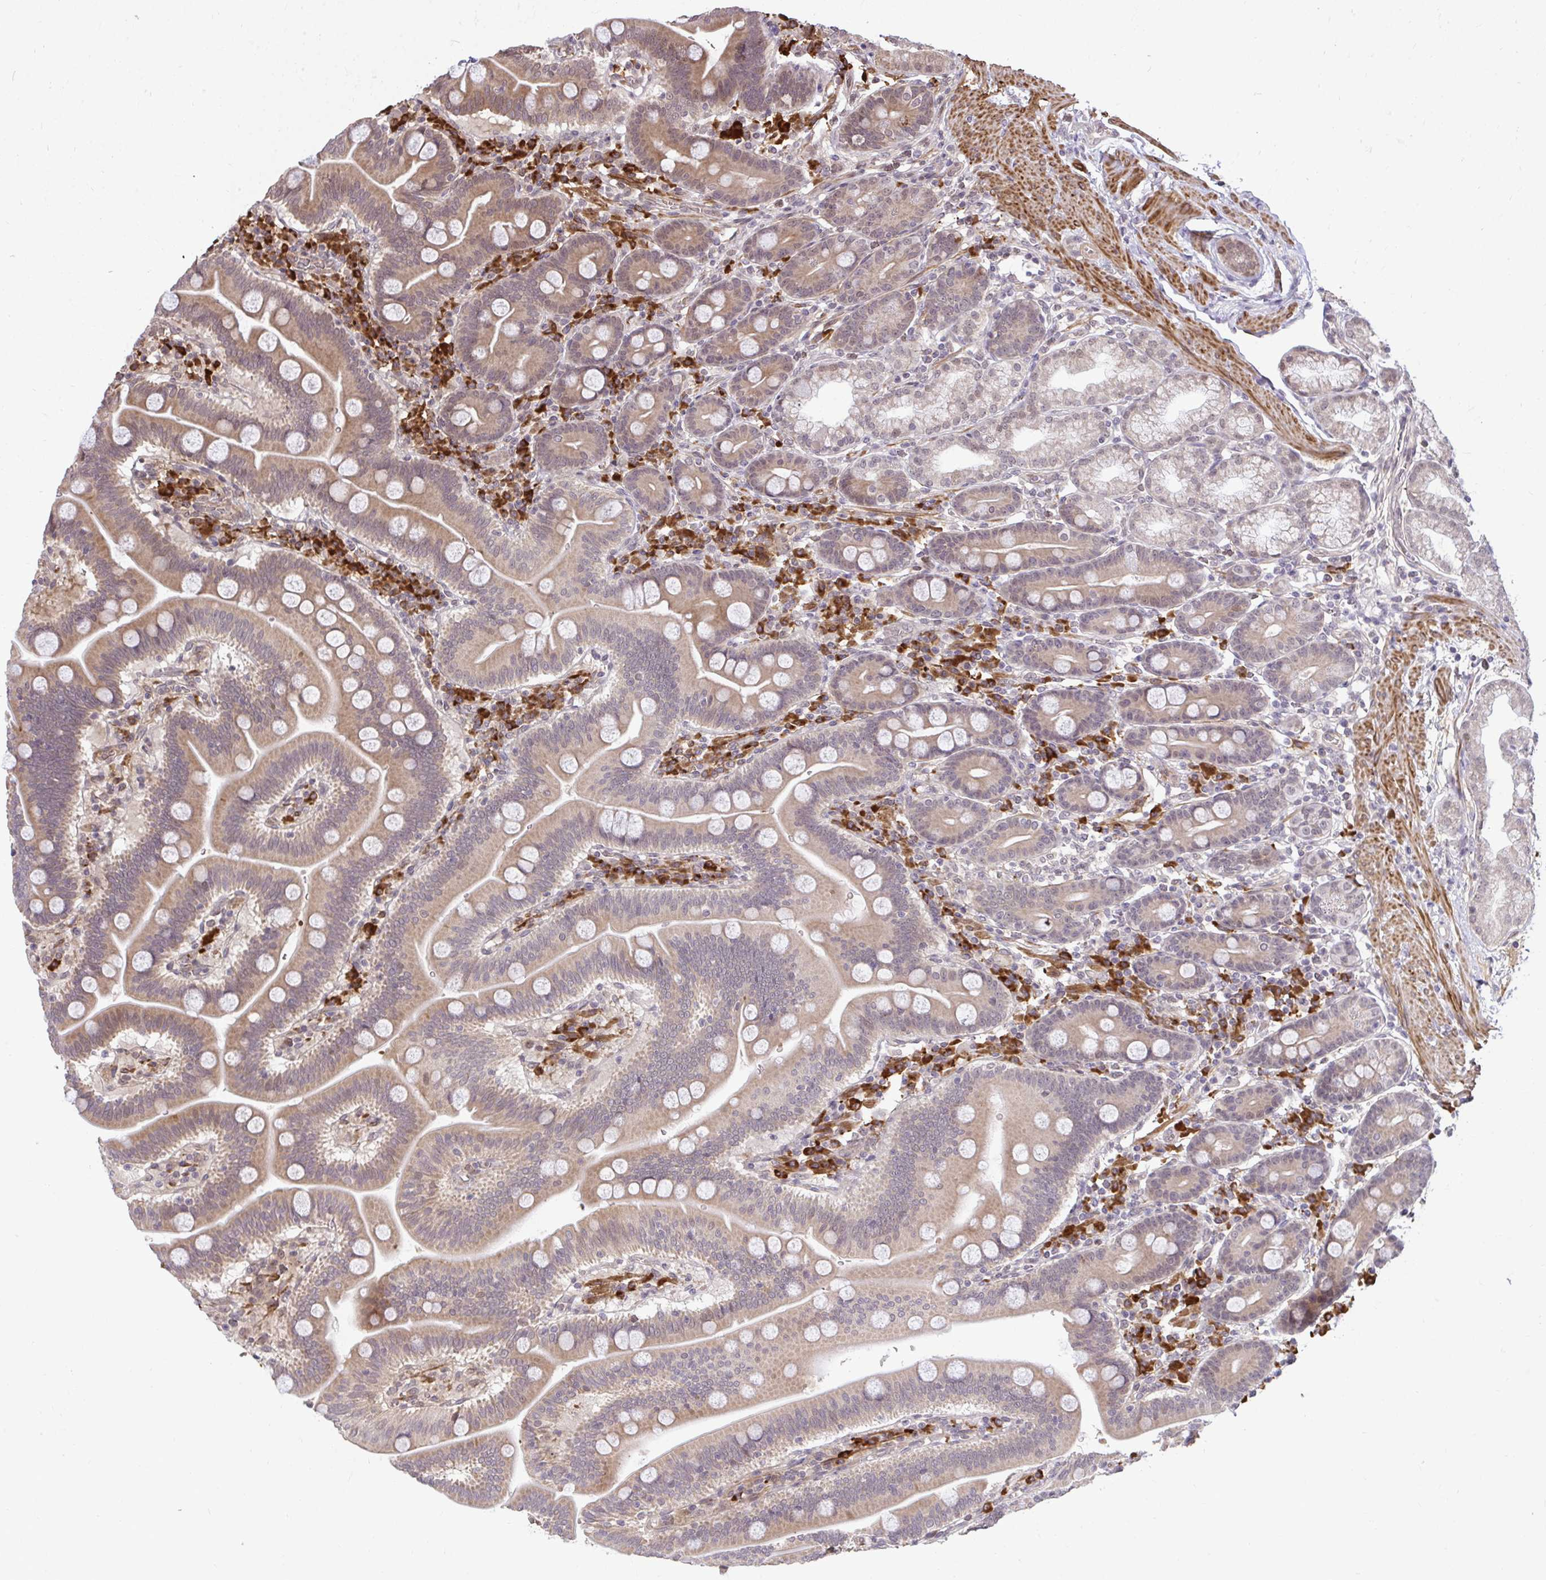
{"staining": {"intensity": "moderate", "quantity": "25%-75%", "location": "cytoplasmic/membranous"}, "tissue": "duodenum", "cell_type": "Glandular cells", "image_type": "normal", "snomed": [{"axis": "morphology", "description": "Normal tissue, NOS"}, {"axis": "topography", "description": "Duodenum"}], "caption": "Unremarkable duodenum demonstrates moderate cytoplasmic/membranous positivity in about 25%-75% of glandular cells.", "gene": "ZSCAN9", "patient": {"sex": "male", "age": 59}}